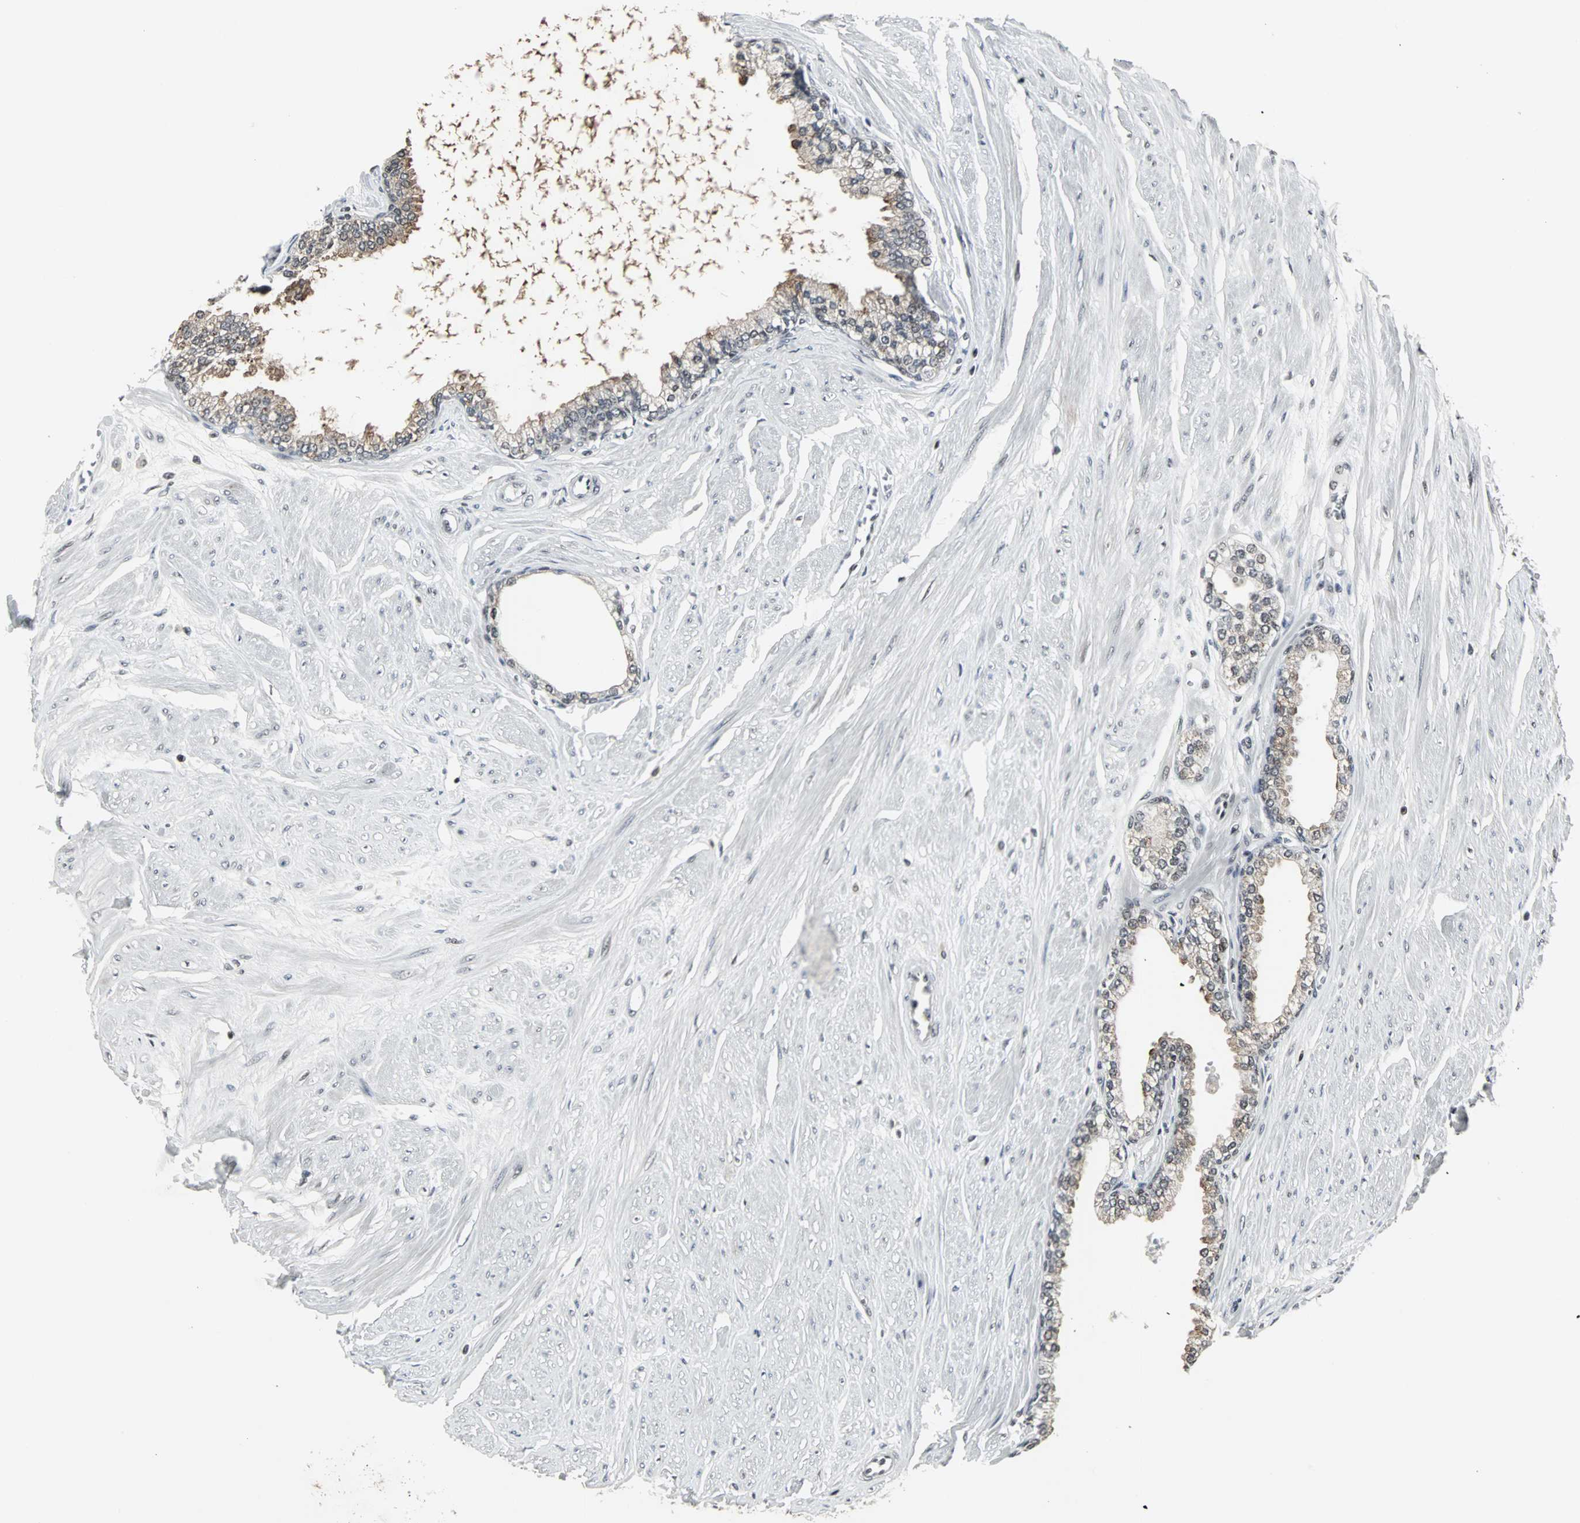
{"staining": {"intensity": "moderate", "quantity": "25%-75%", "location": "nuclear"}, "tissue": "prostate", "cell_type": "Glandular cells", "image_type": "normal", "snomed": [{"axis": "morphology", "description": "Normal tissue, NOS"}, {"axis": "topography", "description": "Prostate"}], "caption": "A brown stain labels moderate nuclear positivity of a protein in glandular cells of unremarkable prostate. (brown staining indicates protein expression, while blue staining denotes nuclei).", "gene": "PNKP", "patient": {"sex": "male", "age": 64}}